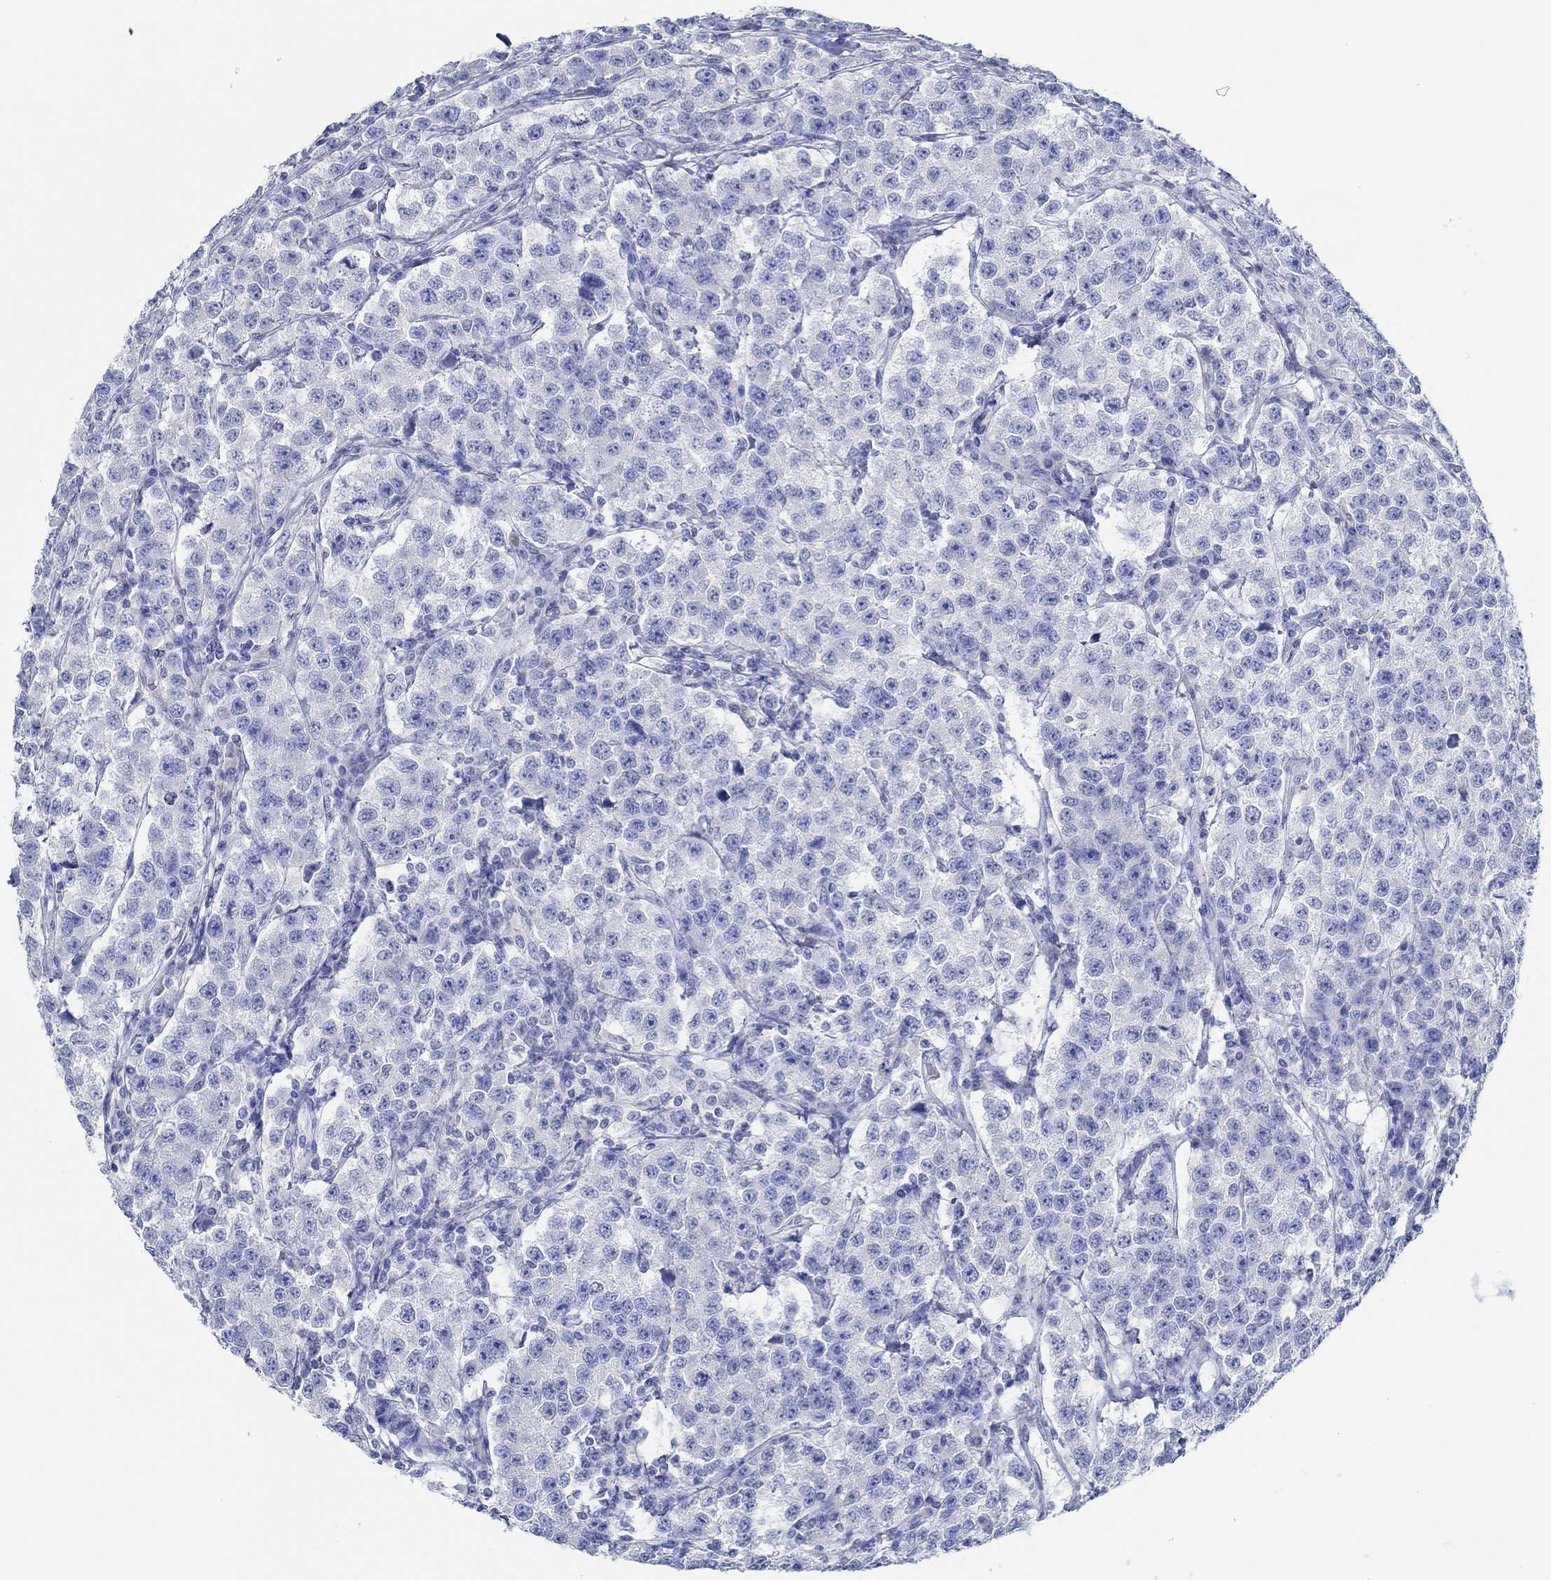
{"staining": {"intensity": "negative", "quantity": "none", "location": "none"}, "tissue": "testis cancer", "cell_type": "Tumor cells", "image_type": "cancer", "snomed": [{"axis": "morphology", "description": "Seminoma, NOS"}, {"axis": "topography", "description": "Testis"}], "caption": "The immunohistochemistry histopathology image has no significant expression in tumor cells of testis cancer (seminoma) tissue.", "gene": "IGFBP6", "patient": {"sex": "male", "age": 59}}